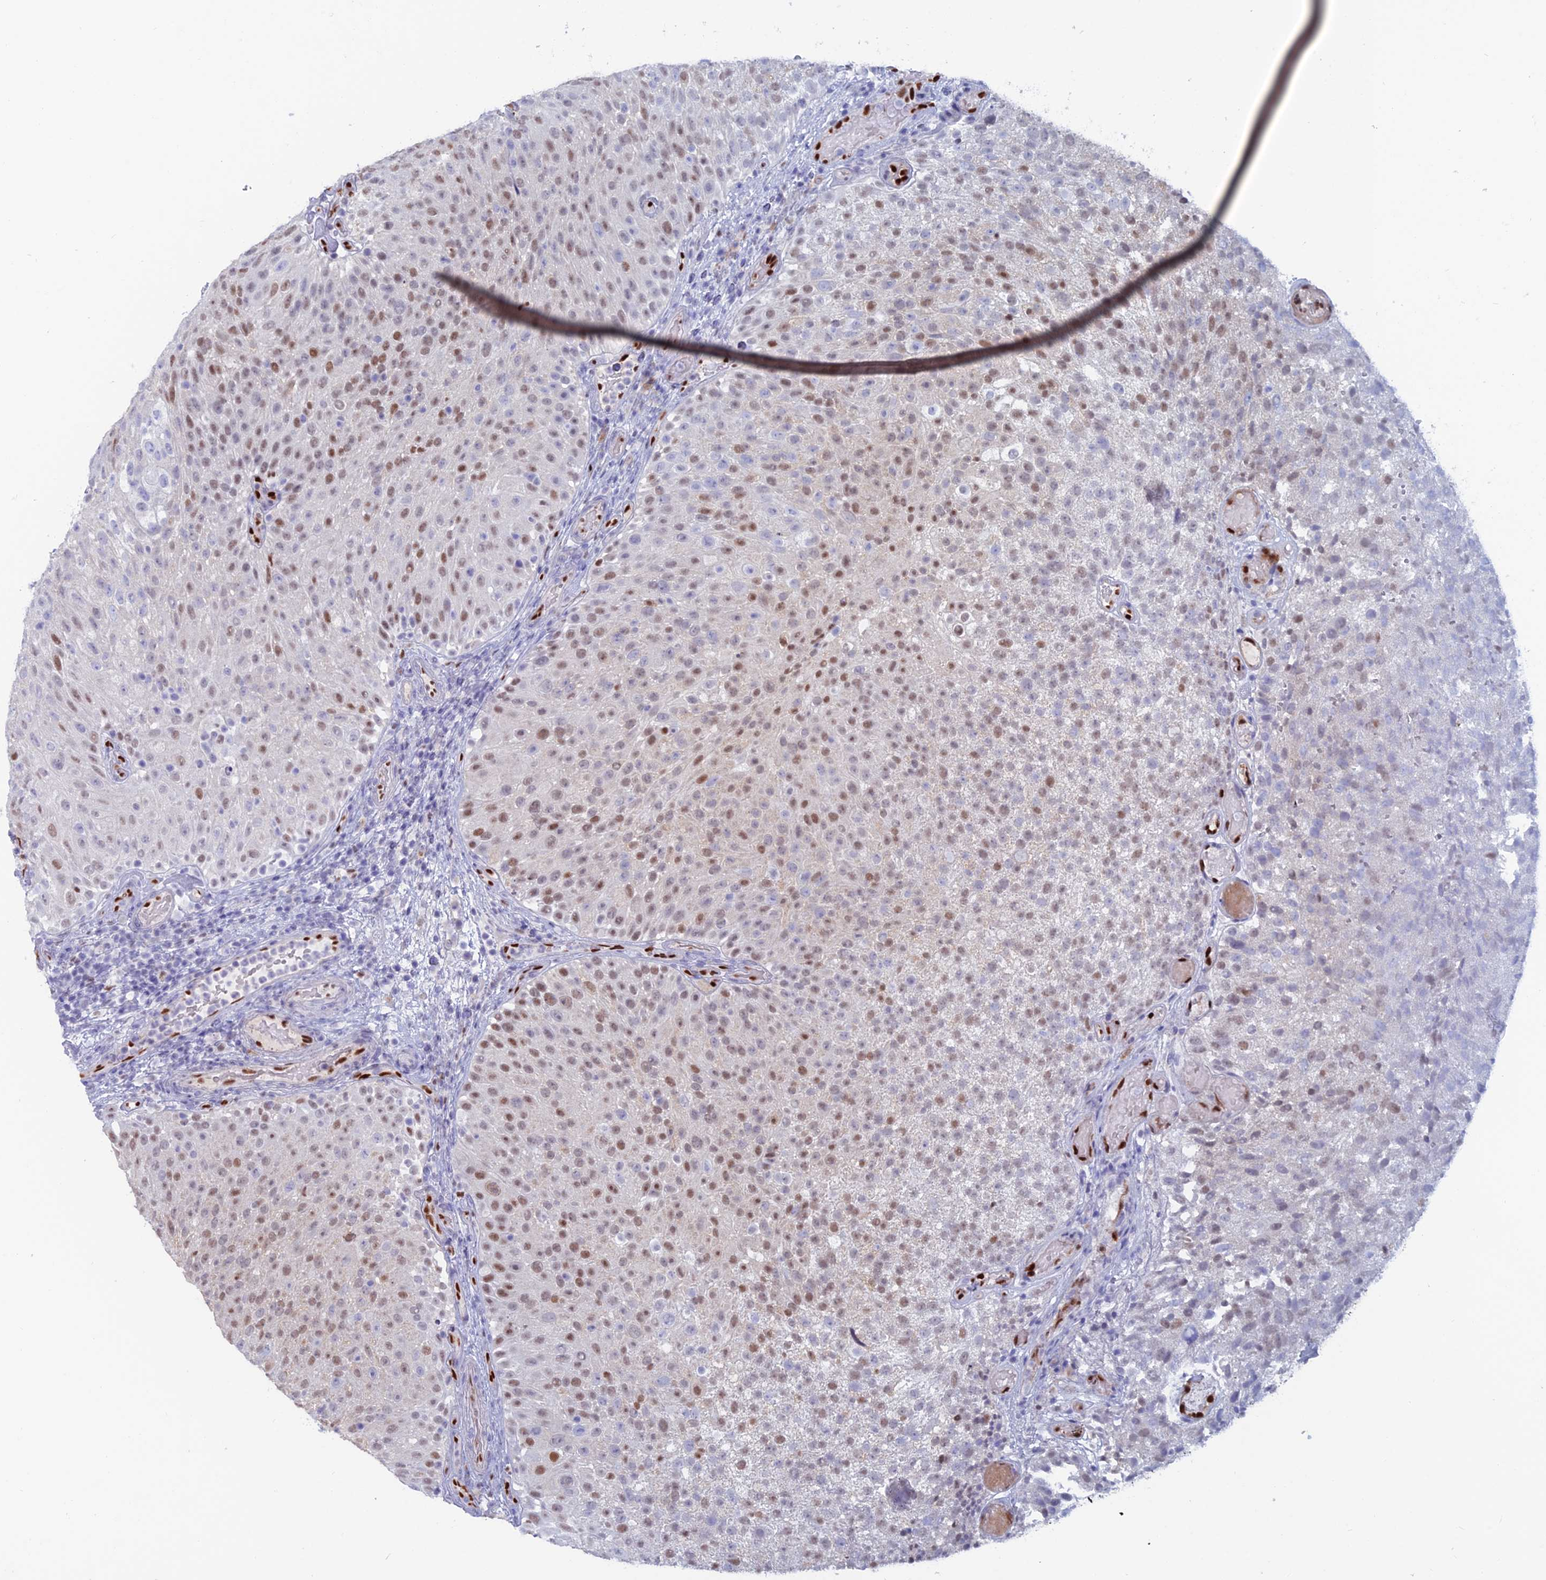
{"staining": {"intensity": "moderate", "quantity": ">75%", "location": "nuclear"}, "tissue": "urothelial cancer", "cell_type": "Tumor cells", "image_type": "cancer", "snomed": [{"axis": "morphology", "description": "Urothelial carcinoma, Low grade"}, {"axis": "topography", "description": "Urinary bladder"}], "caption": "Protein expression analysis of low-grade urothelial carcinoma exhibits moderate nuclear positivity in about >75% of tumor cells.", "gene": "NOL4L", "patient": {"sex": "male", "age": 78}}